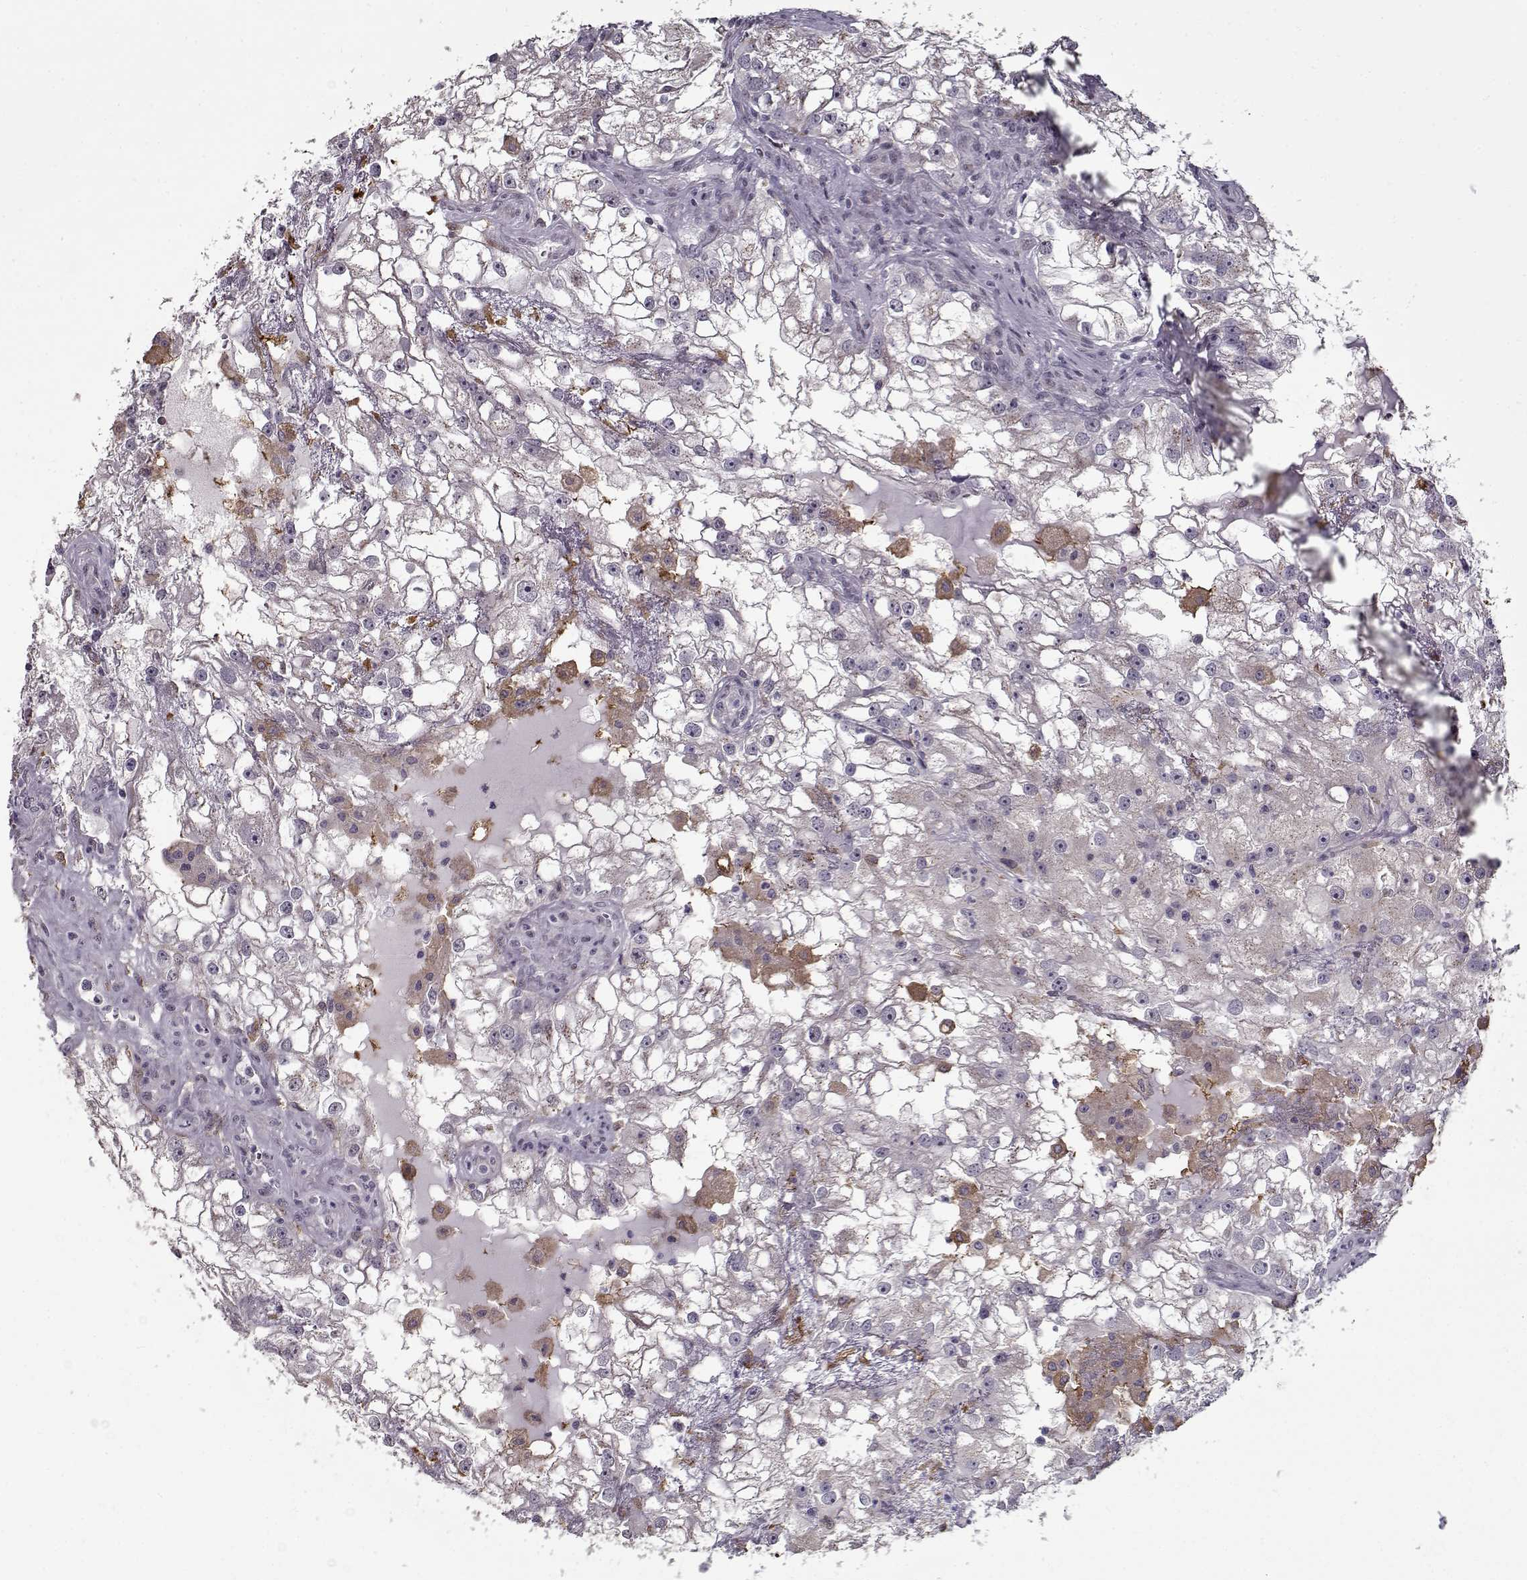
{"staining": {"intensity": "negative", "quantity": "none", "location": "none"}, "tissue": "renal cancer", "cell_type": "Tumor cells", "image_type": "cancer", "snomed": [{"axis": "morphology", "description": "Adenocarcinoma, NOS"}, {"axis": "topography", "description": "Kidney"}], "caption": "An image of human renal cancer is negative for staining in tumor cells.", "gene": "SEC16B", "patient": {"sex": "male", "age": 59}}